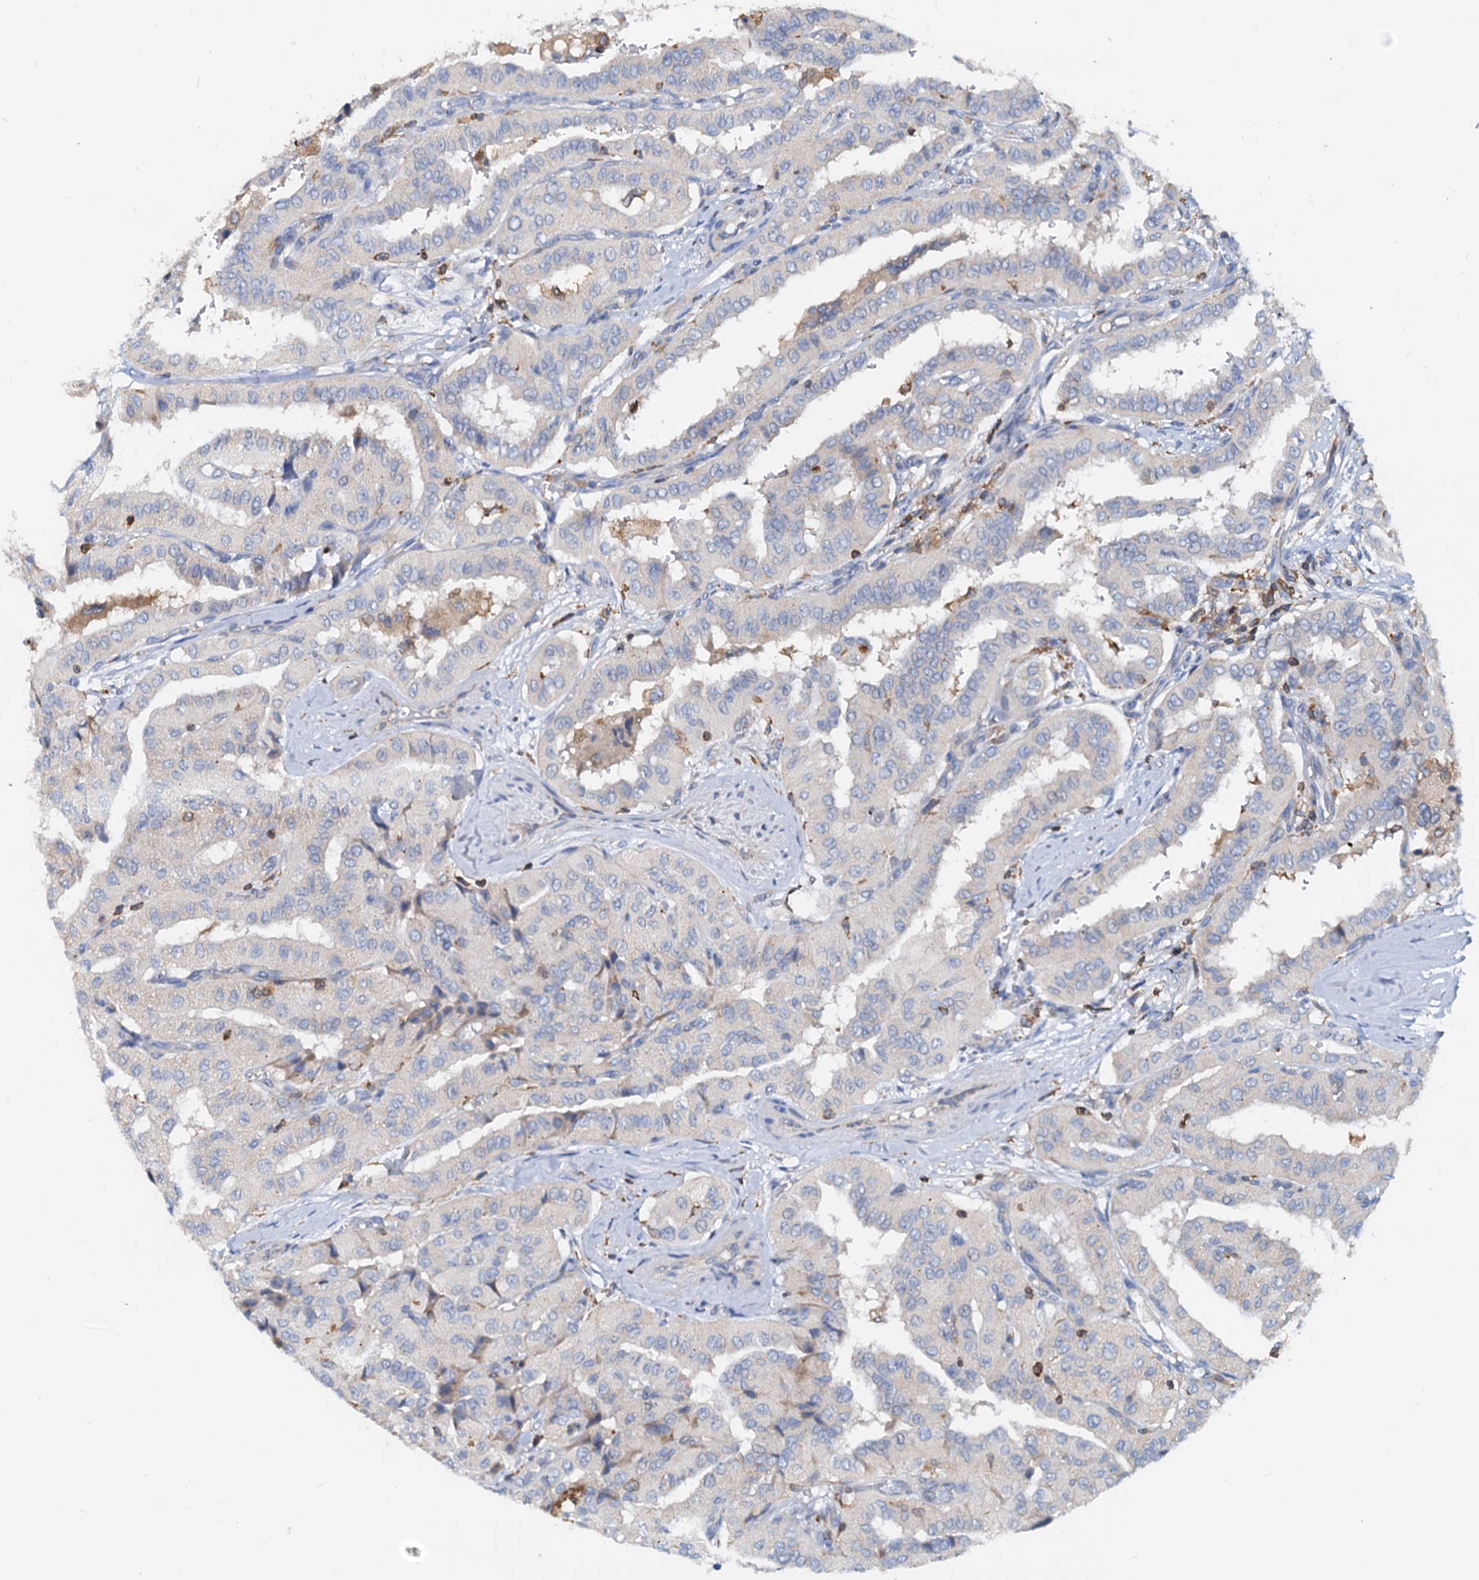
{"staining": {"intensity": "negative", "quantity": "none", "location": "none"}, "tissue": "thyroid cancer", "cell_type": "Tumor cells", "image_type": "cancer", "snomed": [{"axis": "morphology", "description": "Papillary adenocarcinoma, NOS"}, {"axis": "topography", "description": "Thyroid gland"}], "caption": "Micrograph shows no significant protein staining in tumor cells of papillary adenocarcinoma (thyroid).", "gene": "LCP2", "patient": {"sex": "female", "age": 59}}